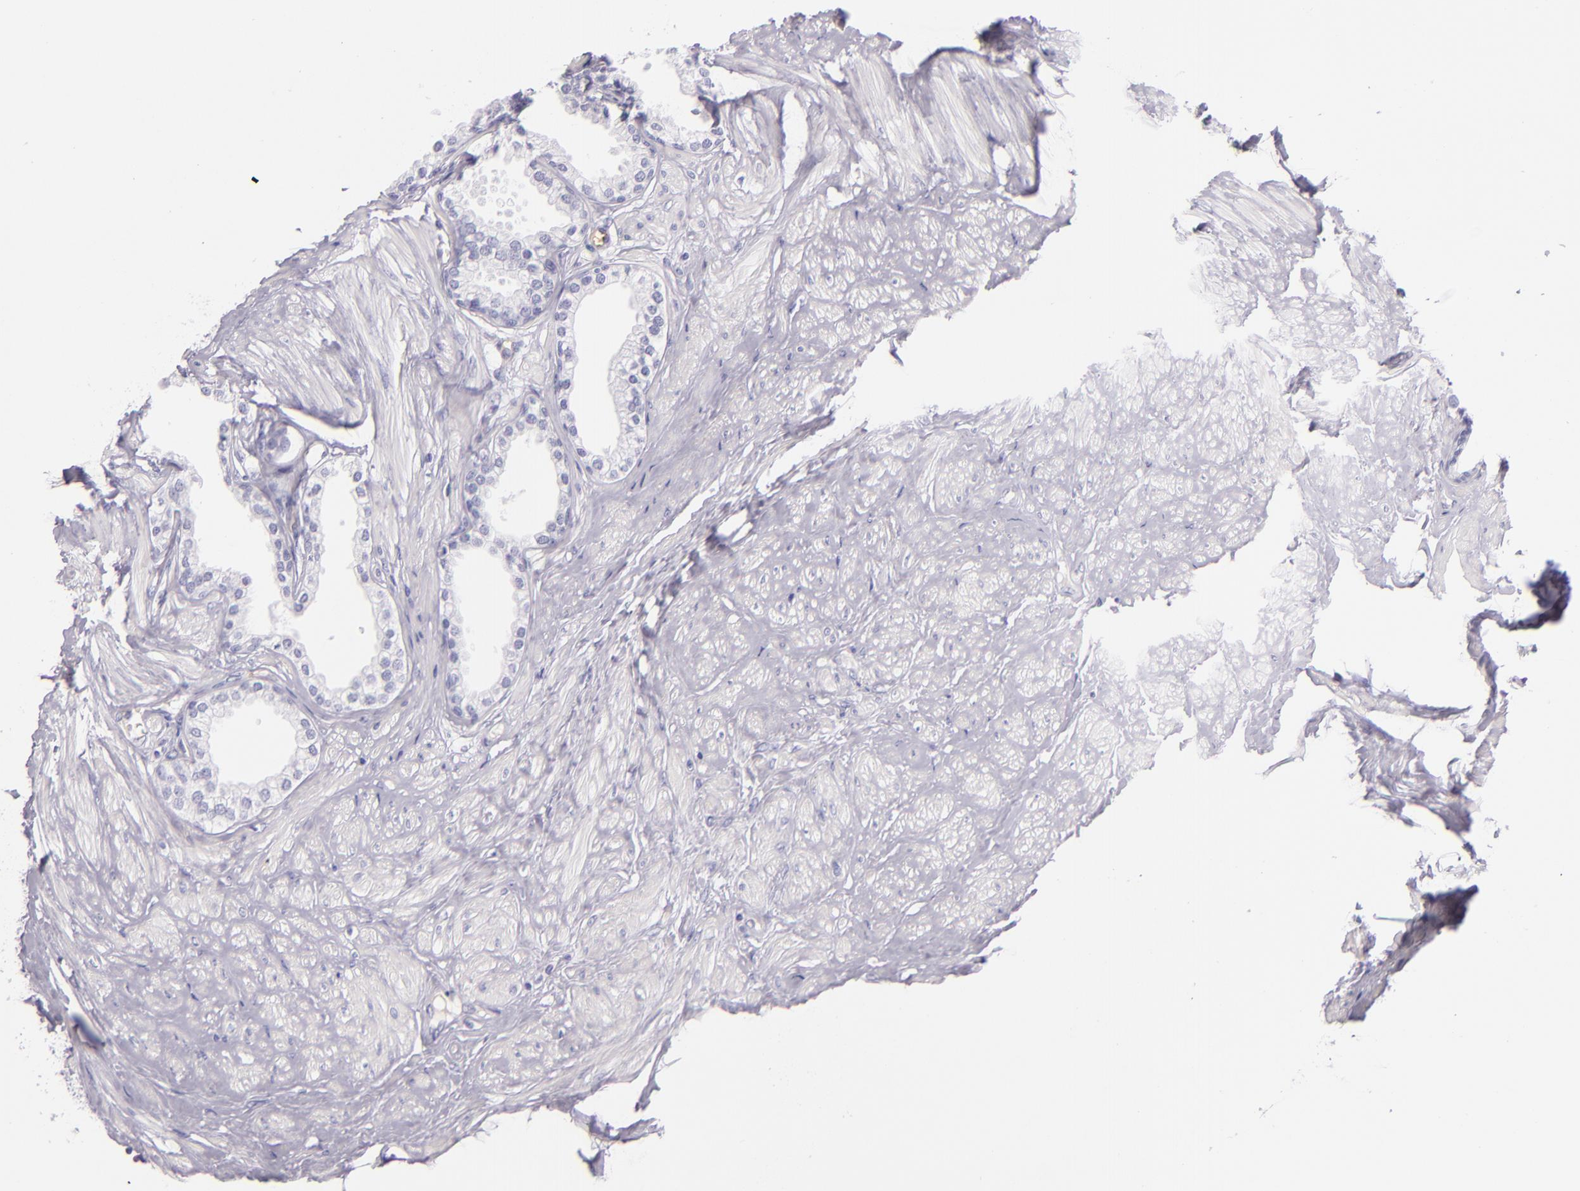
{"staining": {"intensity": "negative", "quantity": "none", "location": "none"}, "tissue": "prostate", "cell_type": "Glandular cells", "image_type": "normal", "snomed": [{"axis": "morphology", "description": "Normal tissue, NOS"}, {"axis": "topography", "description": "Prostate"}], "caption": "High power microscopy histopathology image of an immunohistochemistry histopathology image of benign prostate, revealing no significant positivity in glandular cells. The staining was performed using DAB (3,3'-diaminobenzidine) to visualize the protein expression in brown, while the nuclei were stained in blue with hematoxylin (Magnification: 20x).", "gene": "ICAM1", "patient": {"sex": "male", "age": 64}}